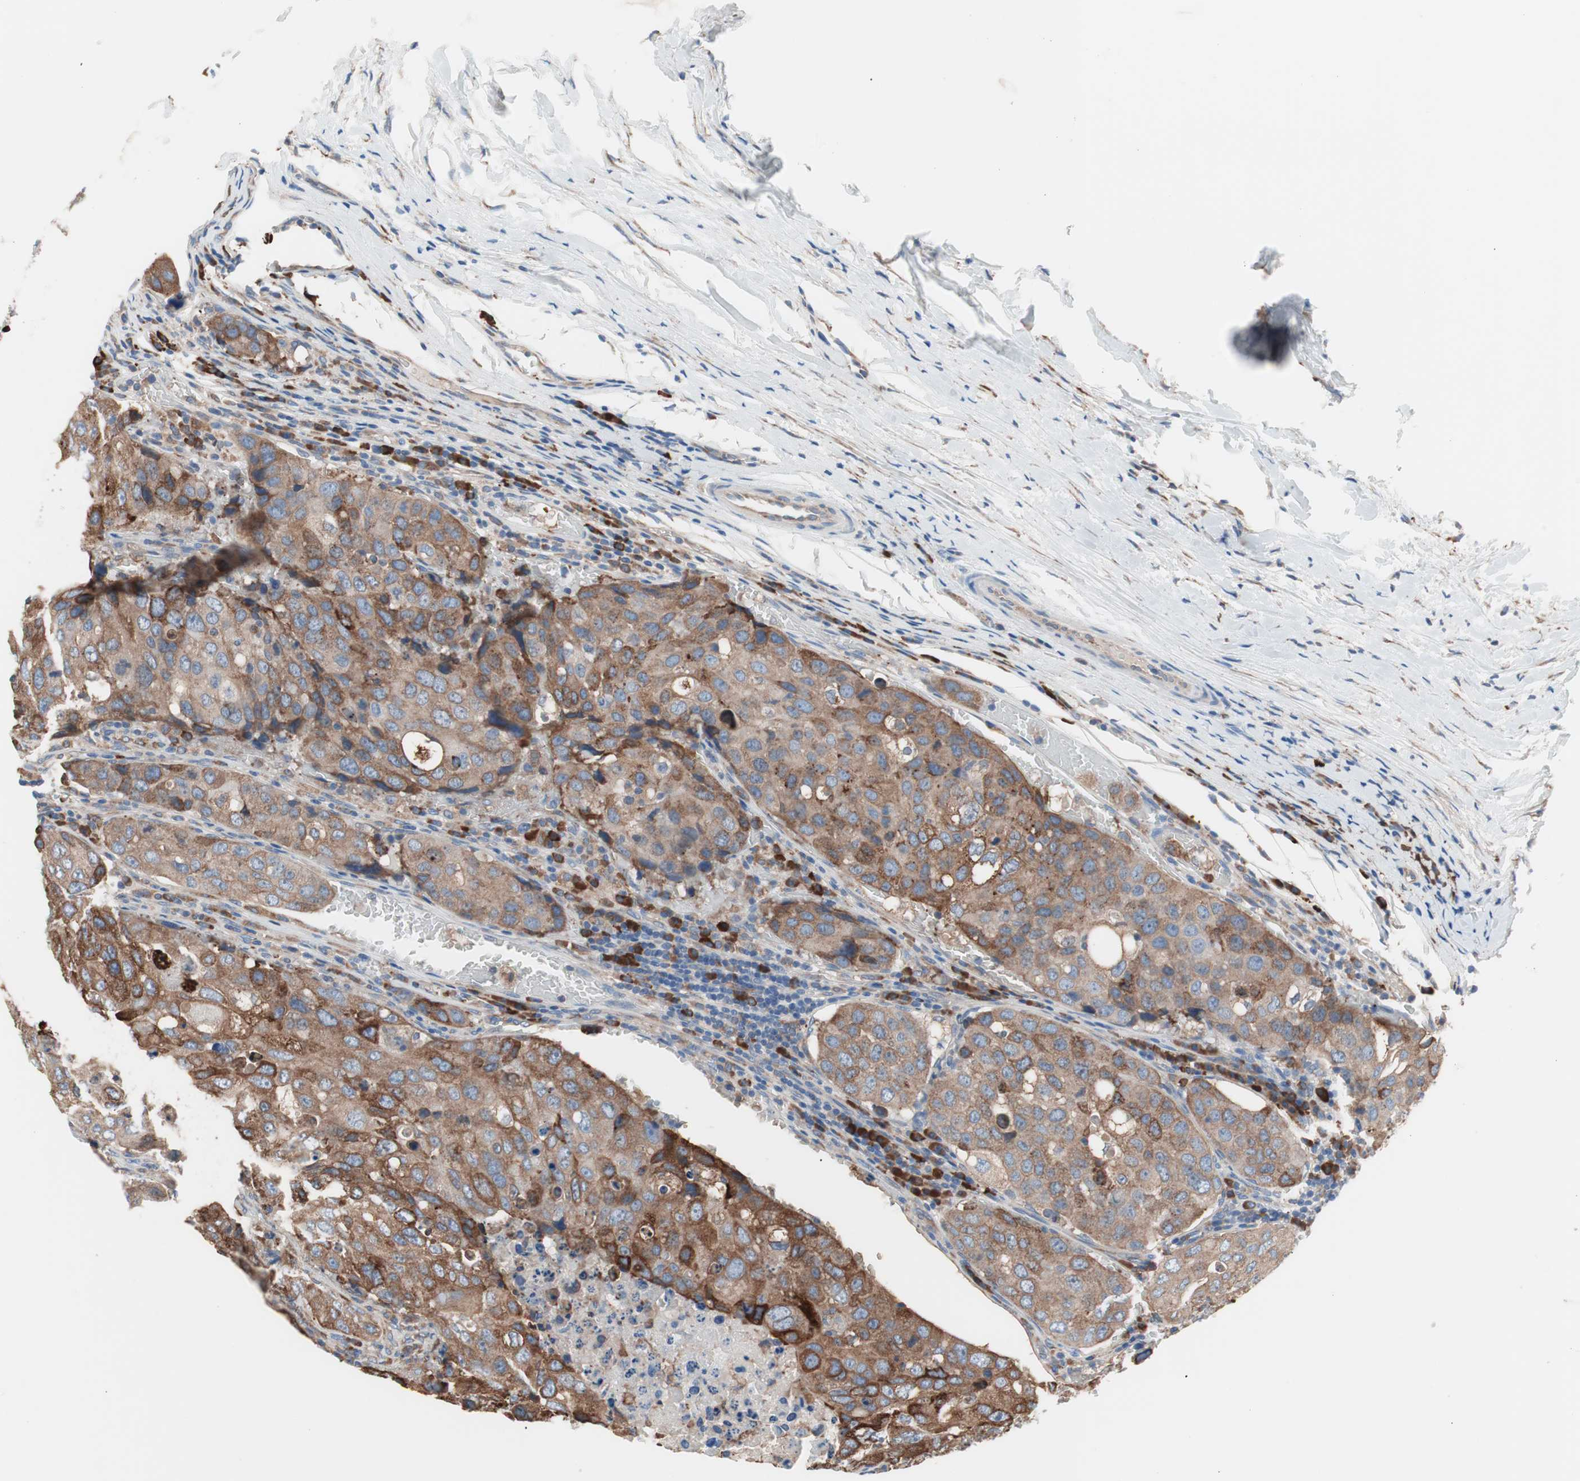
{"staining": {"intensity": "moderate", "quantity": ">75%", "location": "cytoplasmic/membranous"}, "tissue": "urothelial cancer", "cell_type": "Tumor cells", "image_type": "cancer", "snomed": [{"axis": "morphology", "description": "Urothelial carcinoma, High grade"}, {"axis": "topography", "description": "Lymph node"}, {"axis": "topography", "description": "Urinary bladder"}], "caption": "Immunohistochemistry (IHC) image of neoplastic tissue: human urothelial cancer stained using immunohistochemistry exhibits medium levels of moderate protein expression localized specifically in the cytoplasmic/membranous of tumor cells, appearing as a cytoplasmic/membranous brown color.", "gene": "SLC27A4", "patient": {"sex": "male", "age": 51}}